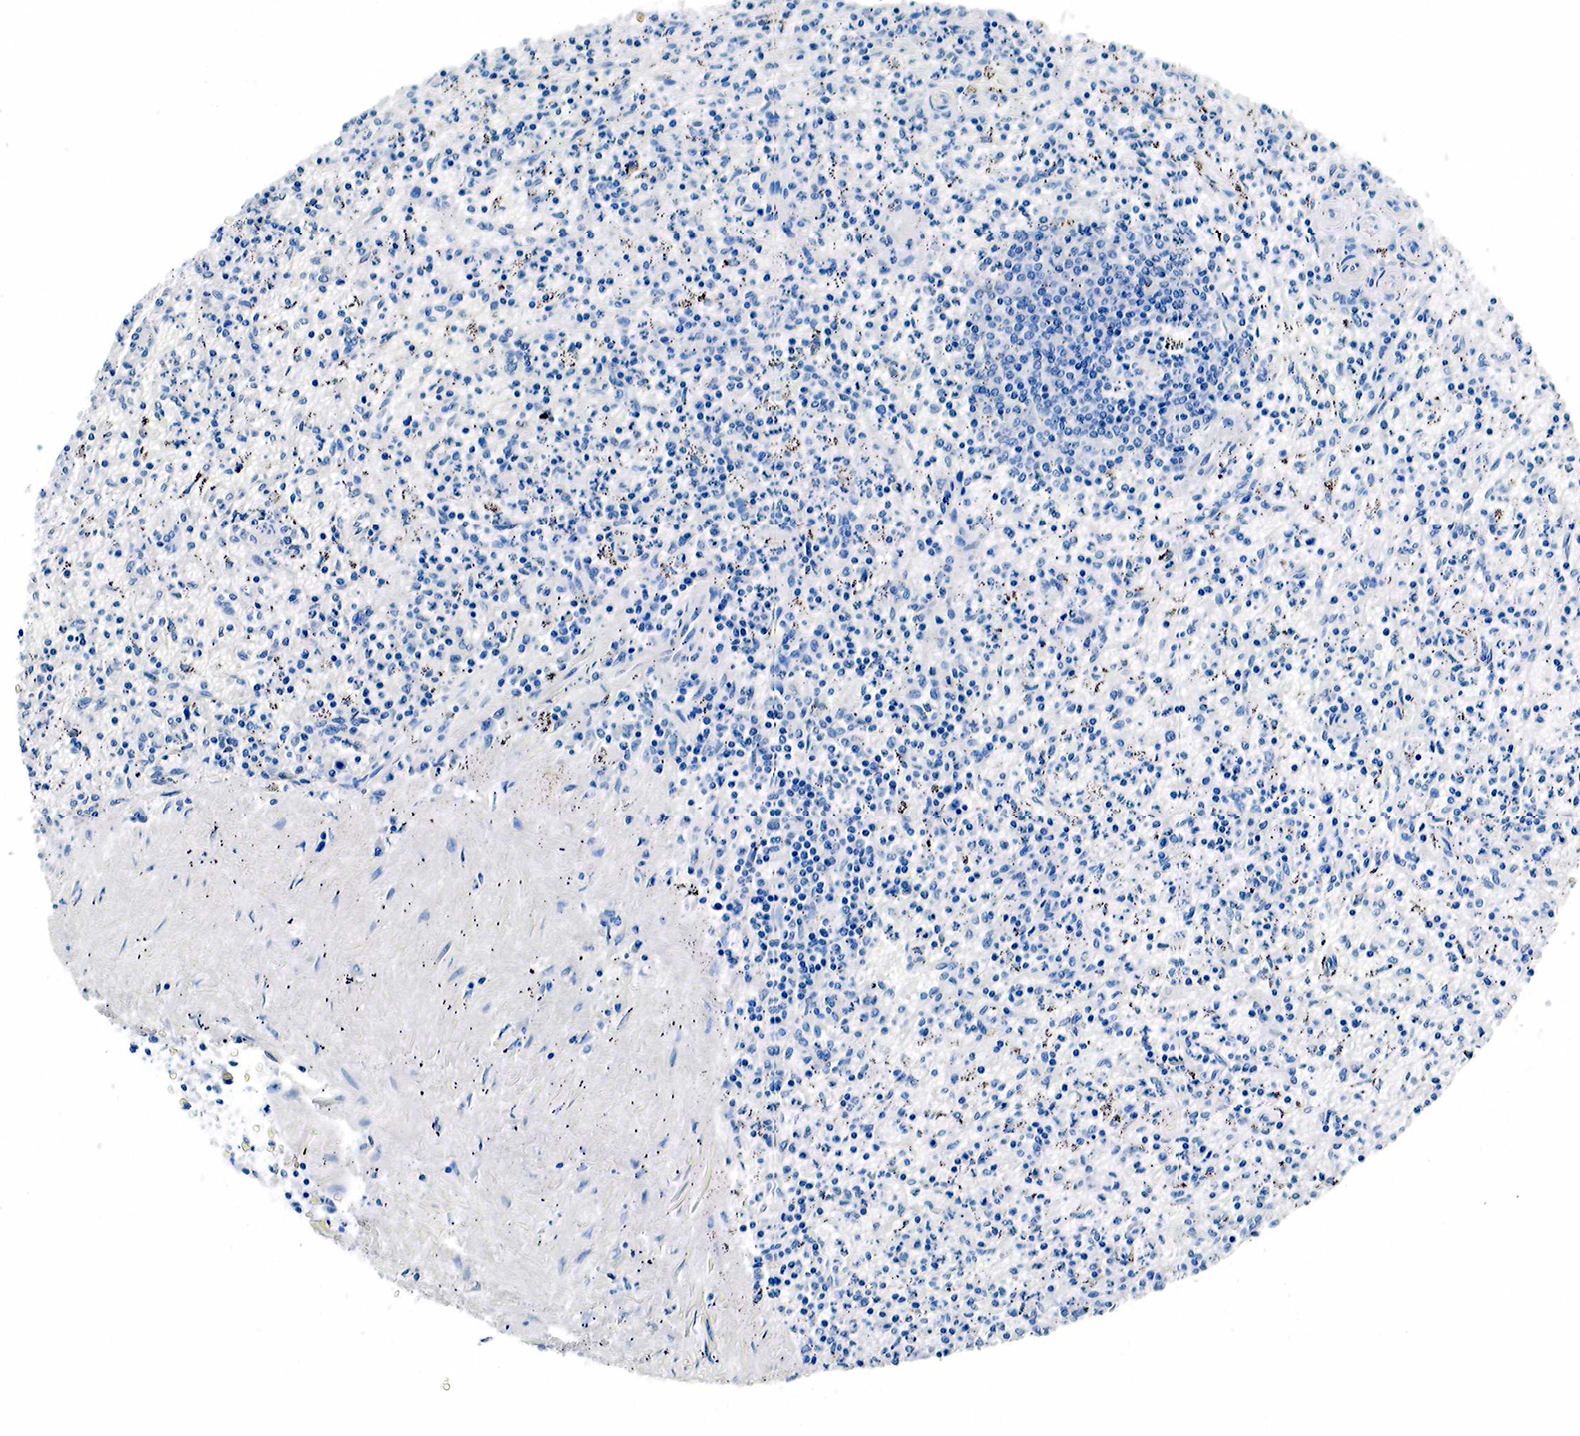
{"staining": {"intensity": "negative", "quantity": "none", "location": "none"}, "tissue": "spleen", "cell_type": "Cells in red pulp", "image_type": "normal", "snomed": [{"axis": "morphology", "description": "Normal tissue, NOS"}, {"axis": "topography", "description": "Spleen"}], "caption": "Immunohistochemical staining of benign spleen shows no significant staining in cells in red pulp. (DAB immunohistochemistry, high magnification).", "gene": "GCG", "patient": {"sex": "male", "age": 72}}